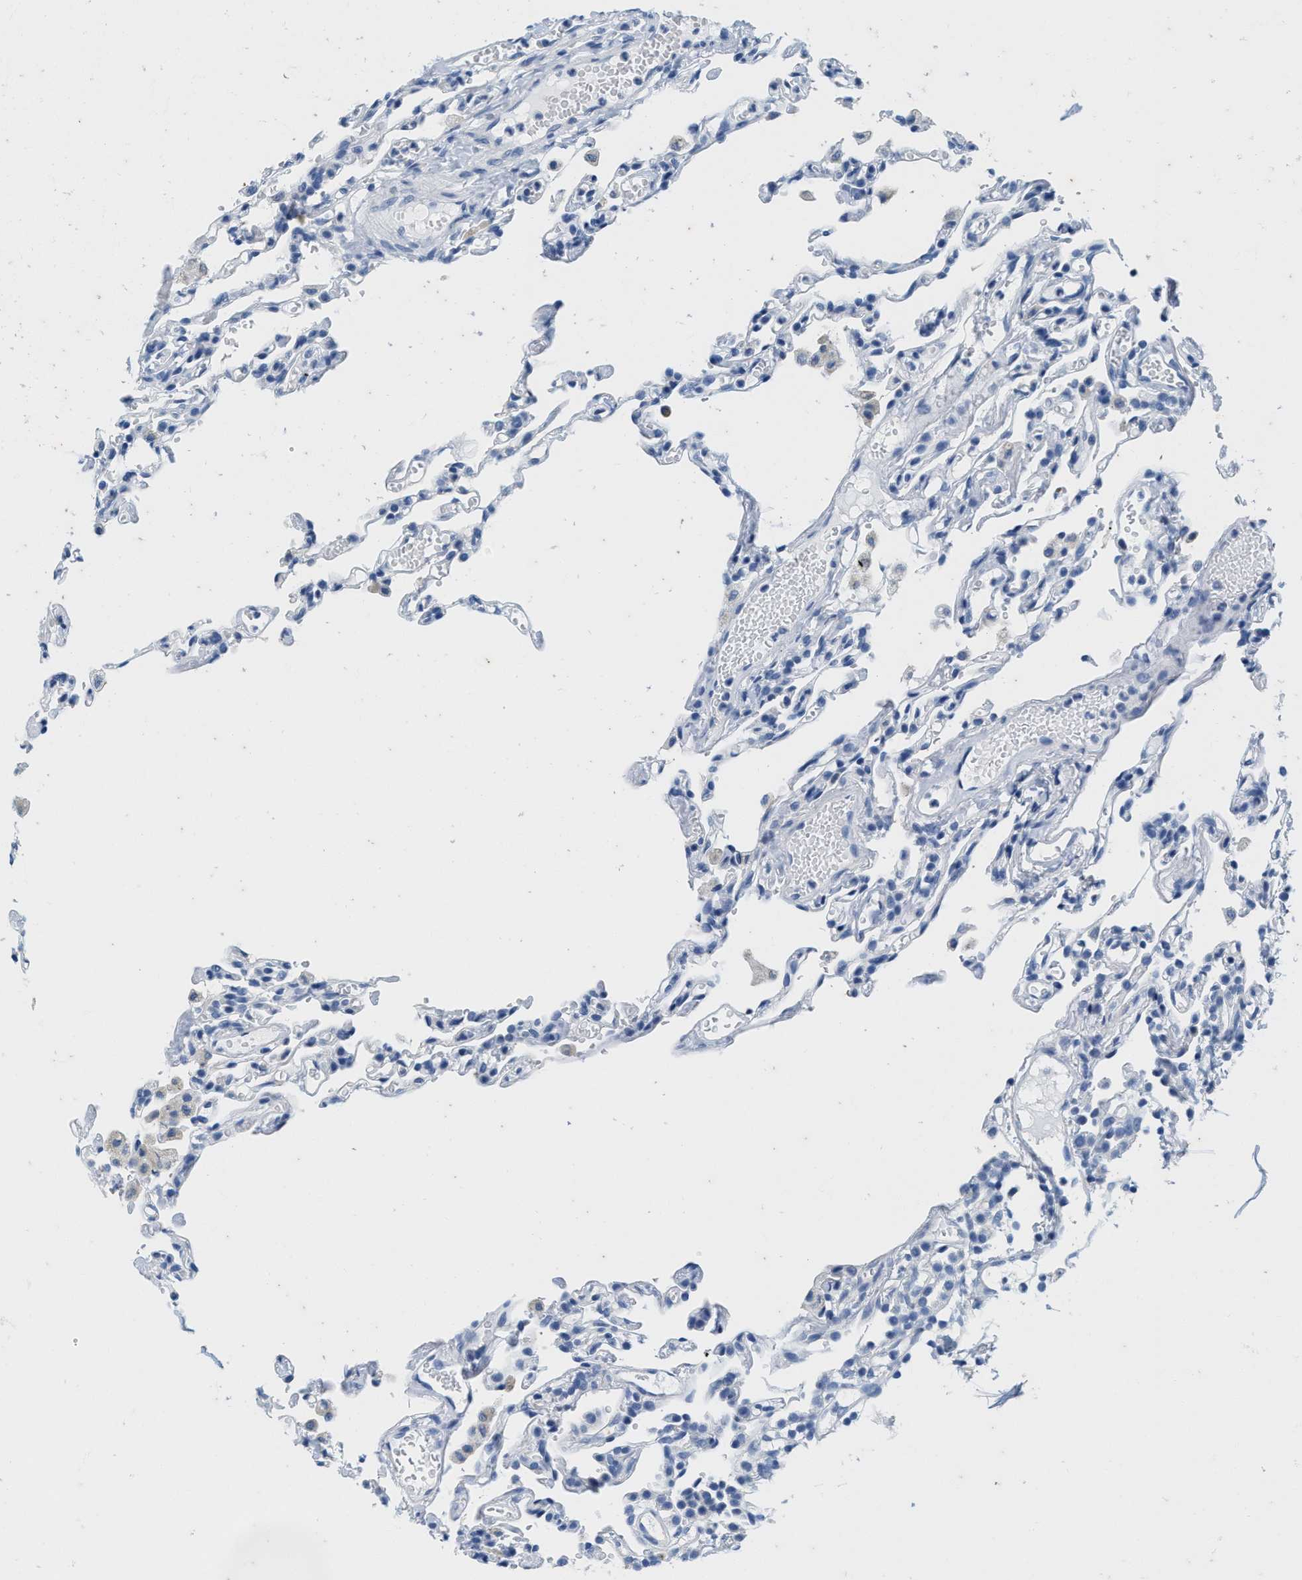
{"staining": {"intensity": "negative", "quantity": "none", "location": "none"}, "tissue": "lung", "cell_type": "Alveolar cells", "image_type": "normal", "snomed": [{"axis": "morphology", "description": "Normal tissue, NOS"}, {"axis": "topography", "description": "Lung"}], "caption": "High power microscopy image of an immunohistochemistry (IHC) image of normal lung, revealing no significant positivity in alveolar cells.", "gene": "ABCB11", "patient": {"sex": "male", "age": 21}}